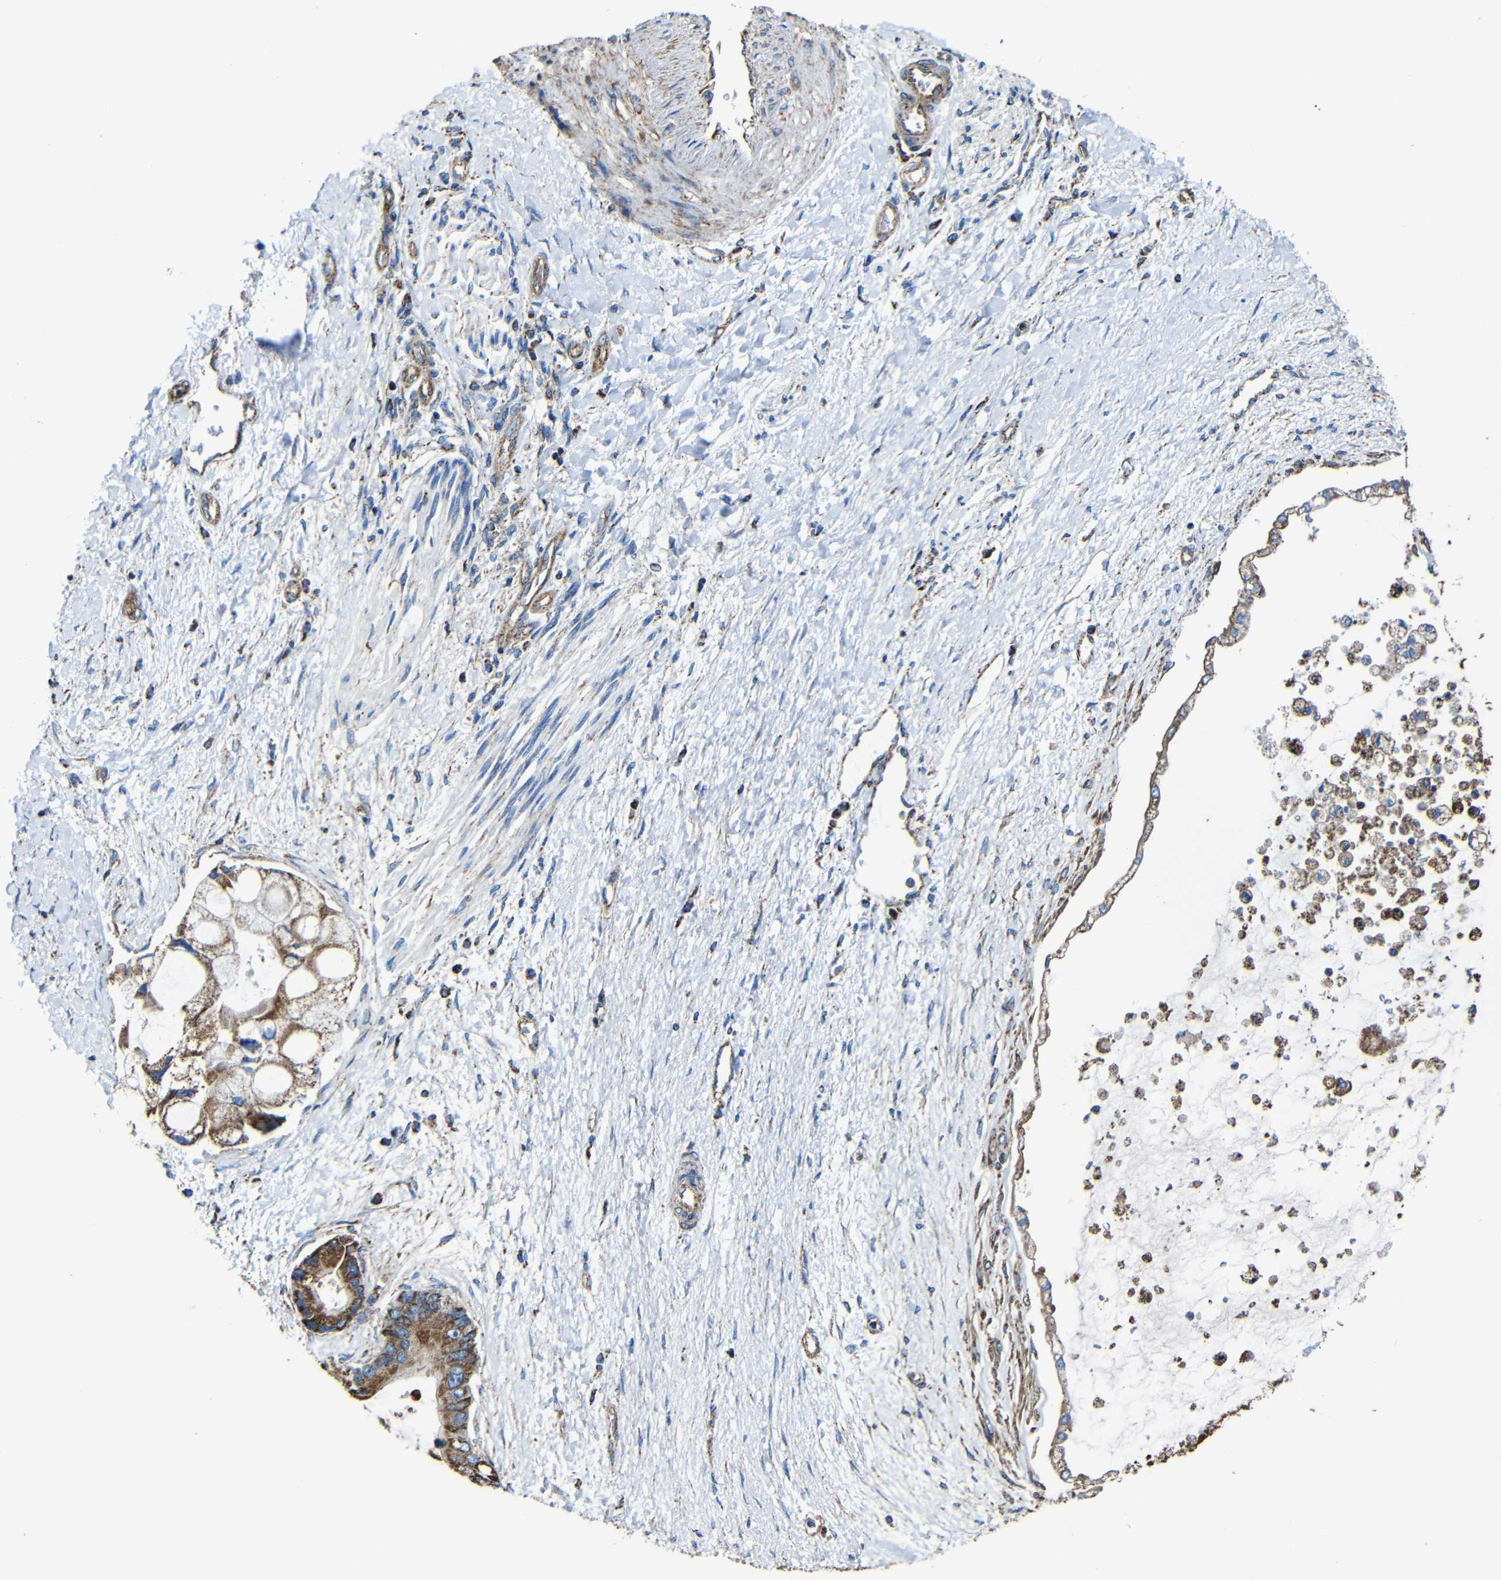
{"staining": {"intensity": "strong", "quantity": ">75%", "location": "cytoplasmic/membranous"}, "tissue": "liver cancer", "cell_type": "Tumor cells", "image_type": "cancer", "snomed": [{"axis": "morphology", "description": "Cholangiocarcinoma"}, {"axis": "topography", "description": "Liver"}], "caption": "There is high levels of strong cytoplasmic/membranous expression in tumor cells of liver cancer (cholangiocarcinoma), as demonstrated by immunohistochemical staining (brown color).", "gene": "INTS6L", "patient": {"sex": "male", "age": 50}}